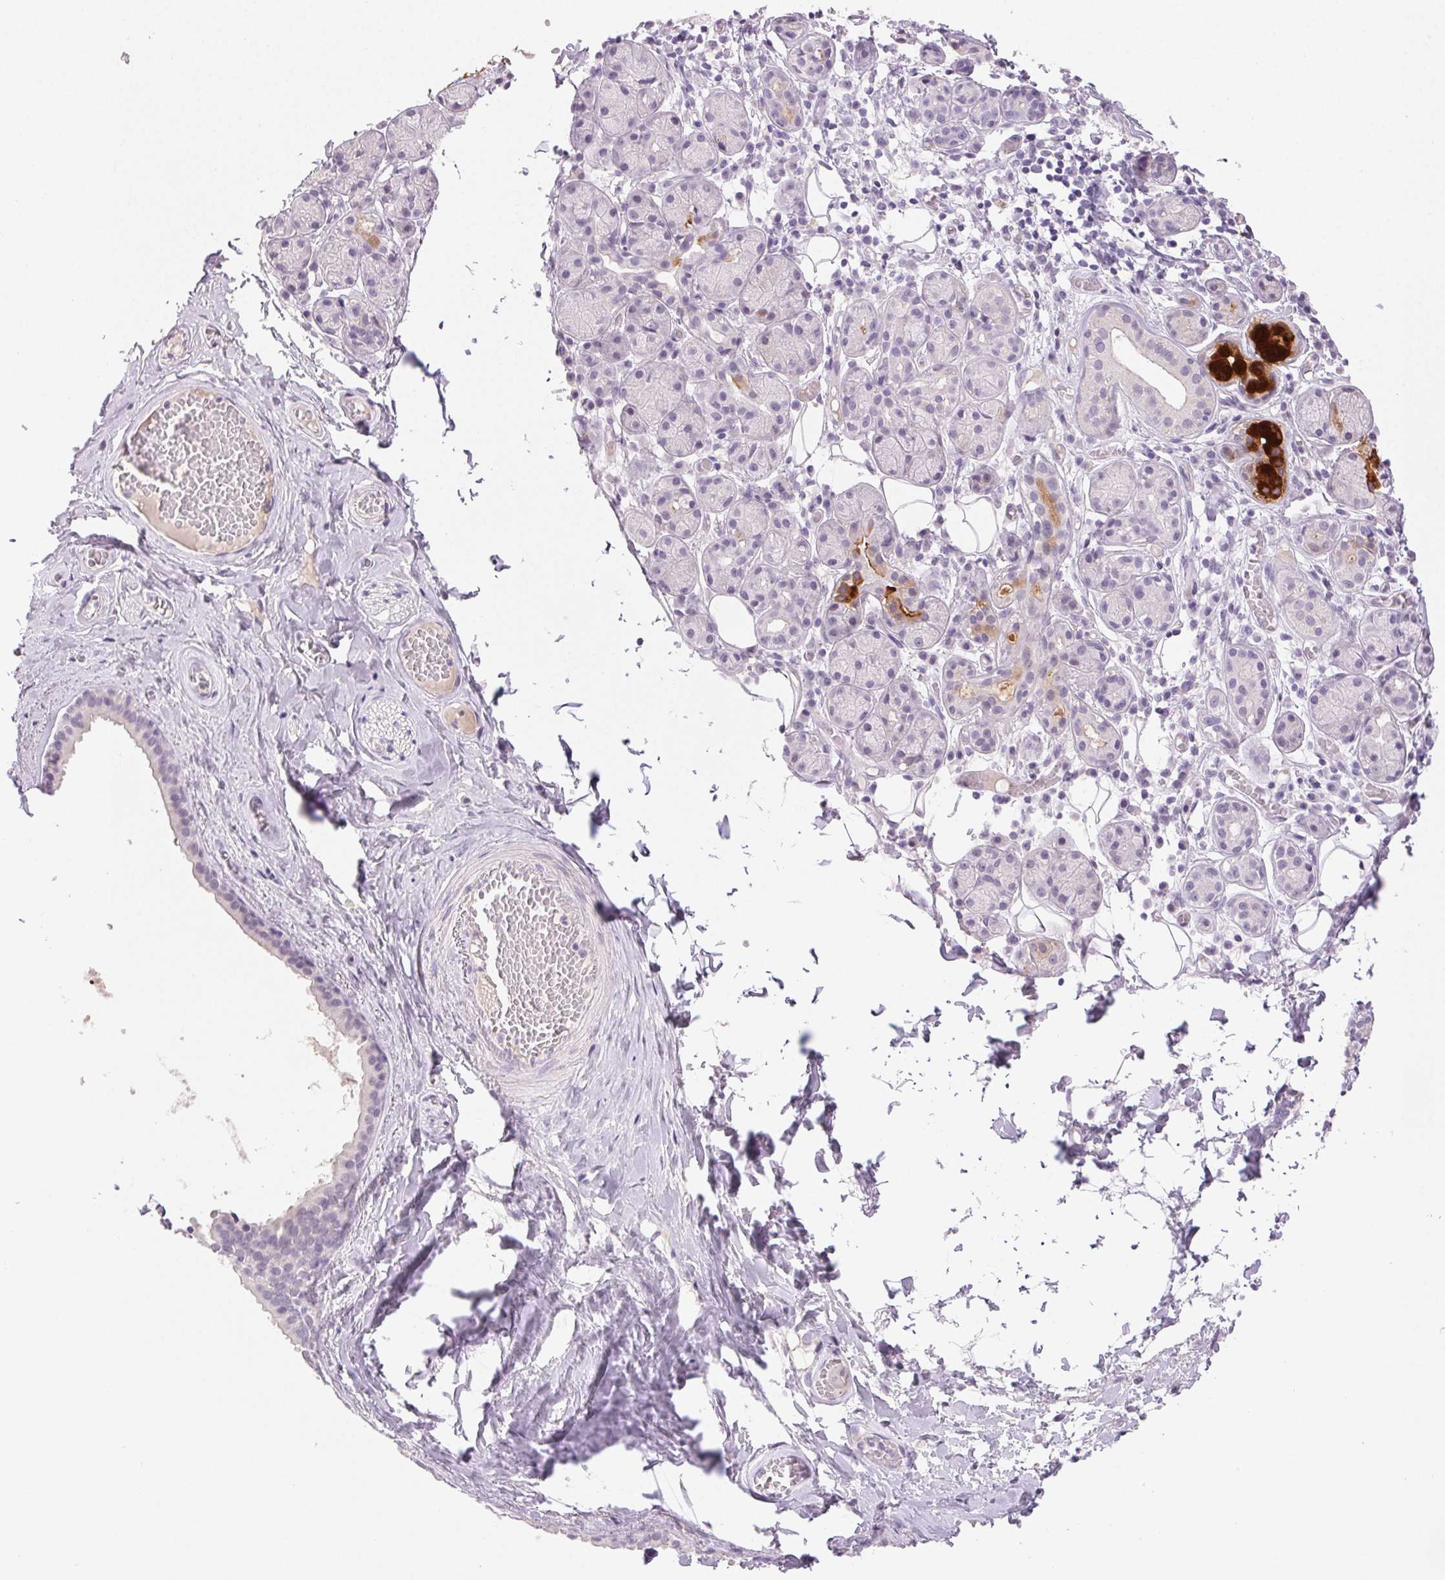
{"staining": {"intensity": "strong", "quantity": "<25%", "location": "cytoplasmic/membranous"}, "tissue": "salivary gland", "cell_type": "Glandular cells", "image_type": "normal", "snomed": [{"axis": "morphology", "description": "Normal tissue, NOS"}, {"axis": "topography", "description": "Salivary gland"}, {"axis": "topography", "description": "Peripheral nerve tissue"}], "caption": "Immunohistochemical staining of benign salivary gland shows medium levels of strong cytoplasmic/membranous expression in about <25% of glandular cells.", "gene": "BPIFB2", "patient": {"sex": "male", "age": 71}}